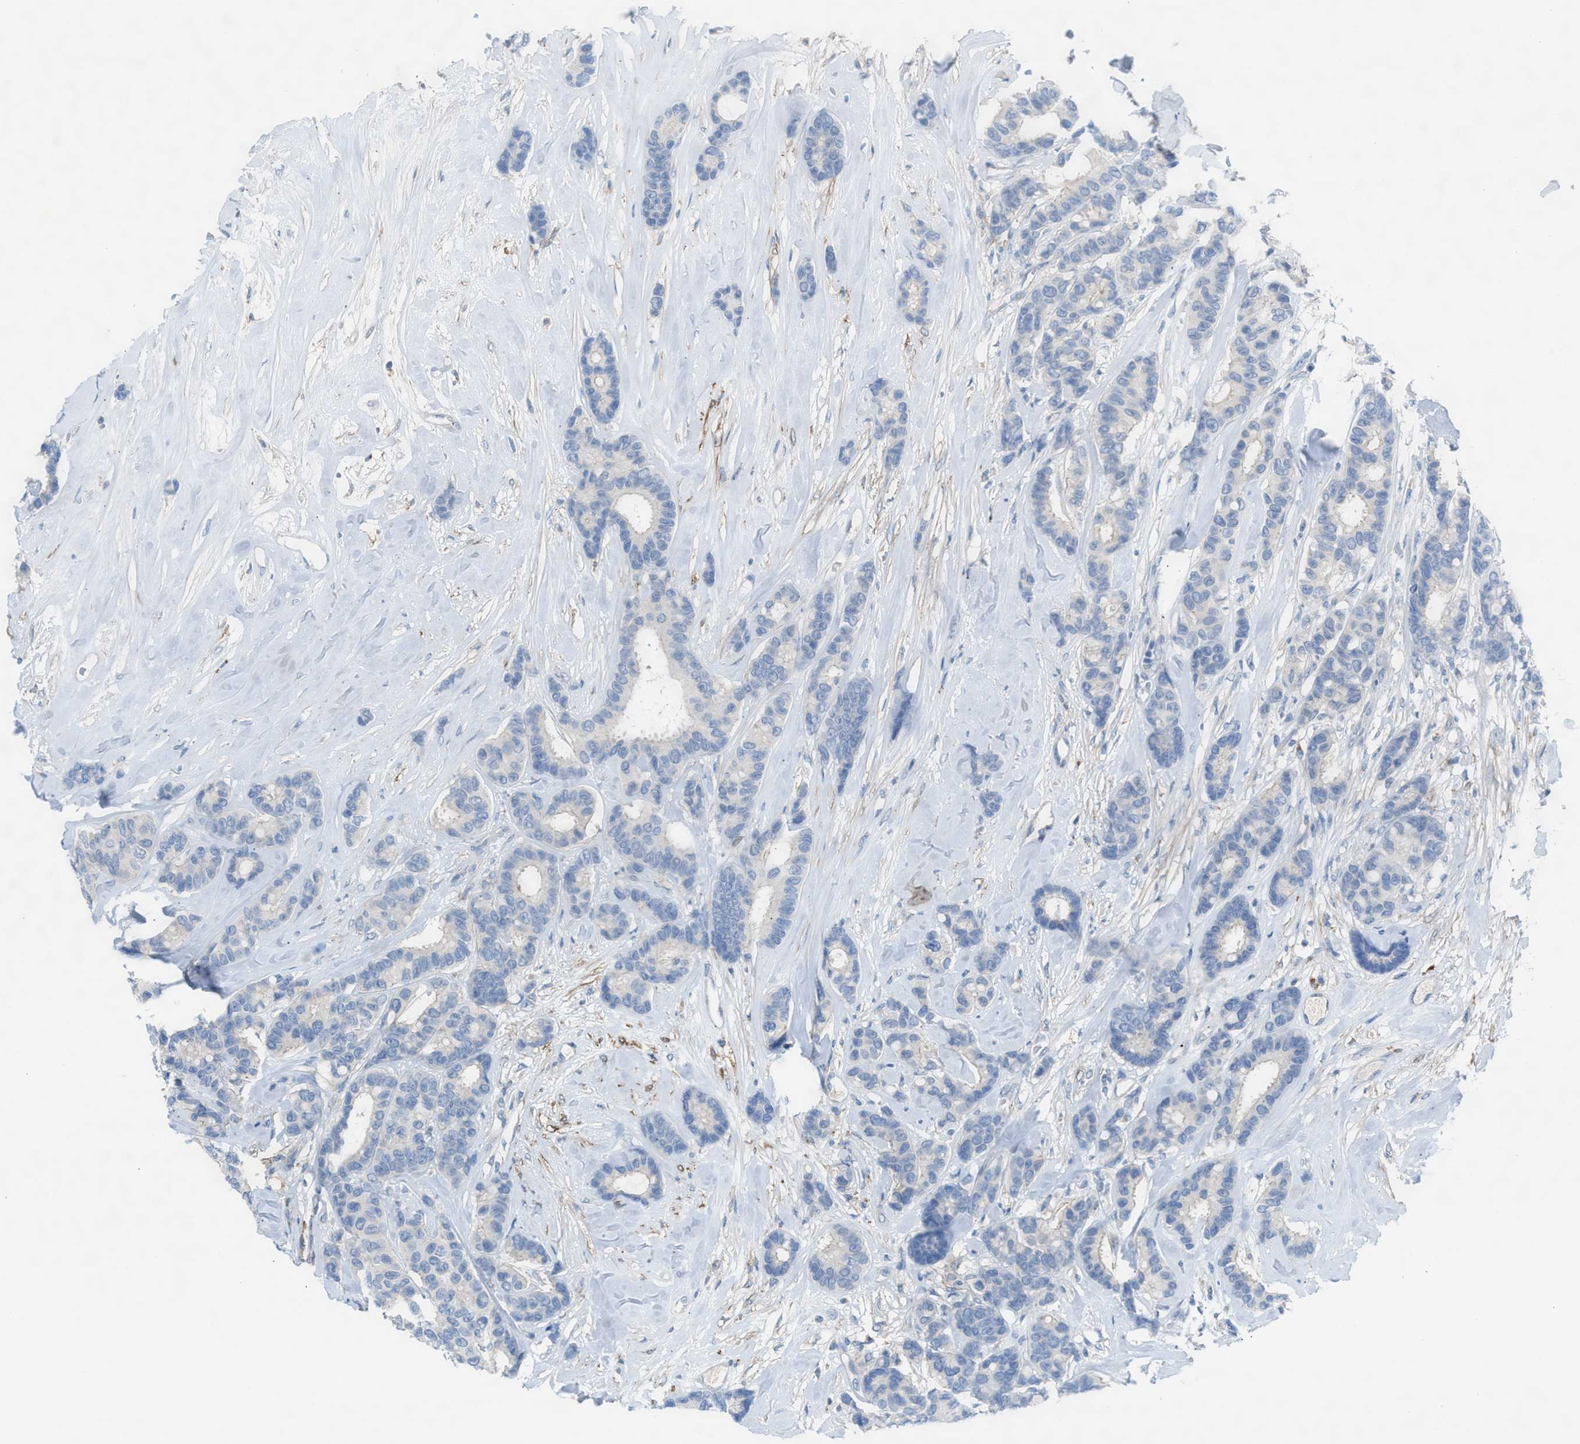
{"staining": {"intensity": "negative", "quantity": "none", "location": "none"}, "tissue": "breast cancer", "cell_type": "Tumor cells", "image_type": "cancer", "snomed": [{"axis": "morphology", "description": "Duct carcinoma"}, {"axis": "topography", "description": "Breast"}], "caption": "Intraductal carcinoma (breast) was stained to show a protein in brown. There is no significant expression in tumor cells. (Brightfield microscopy of DAB (3,3'-diaminobenzidine) IHC at high magnification).", "gene": "ASPA", "patient": {"sex": "female", "age": 87}}